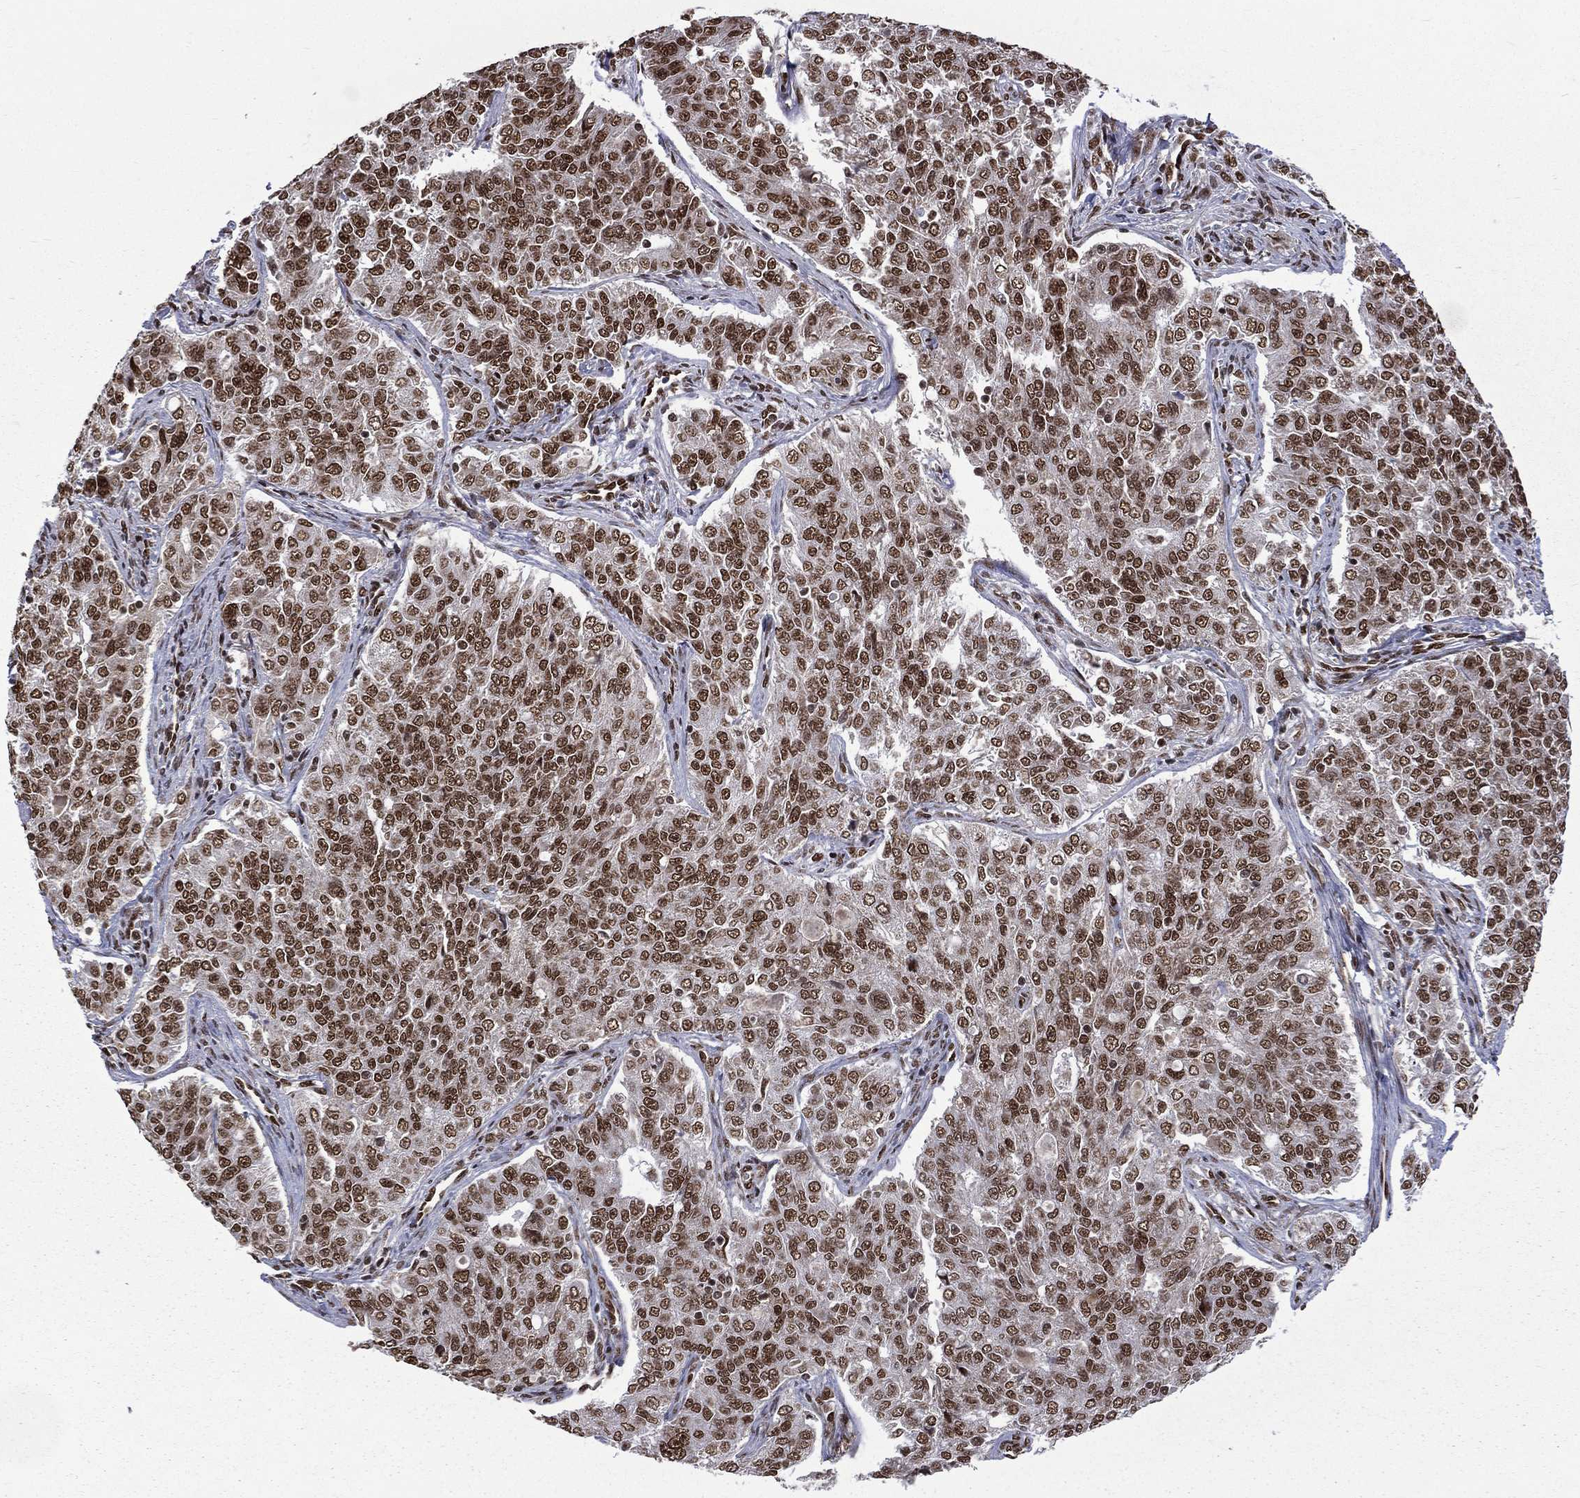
{"staining": {"intensity": "strong", "quantity": ">75%", "location": "nuclear"}, "tissue": "endometrial cancer", "cell_type": "Tumor cells", "image_type": "cancer", "snomed": [{"axis": "morphology", "description": "Adenocarcinoma, NOS"}, {"axis": "topography", "description": "Endometrium"}], "caption": "The immunohistochemical stain highlights strong nuclear staining in tumor cells of adenocarcinoma (endometrial) tissue. Immunohistochemistry stains the protein of interest in brown and the nuclei are stained blue.", "gene": "C5orf24", "patient": {"sex": "female", "age": 43}}